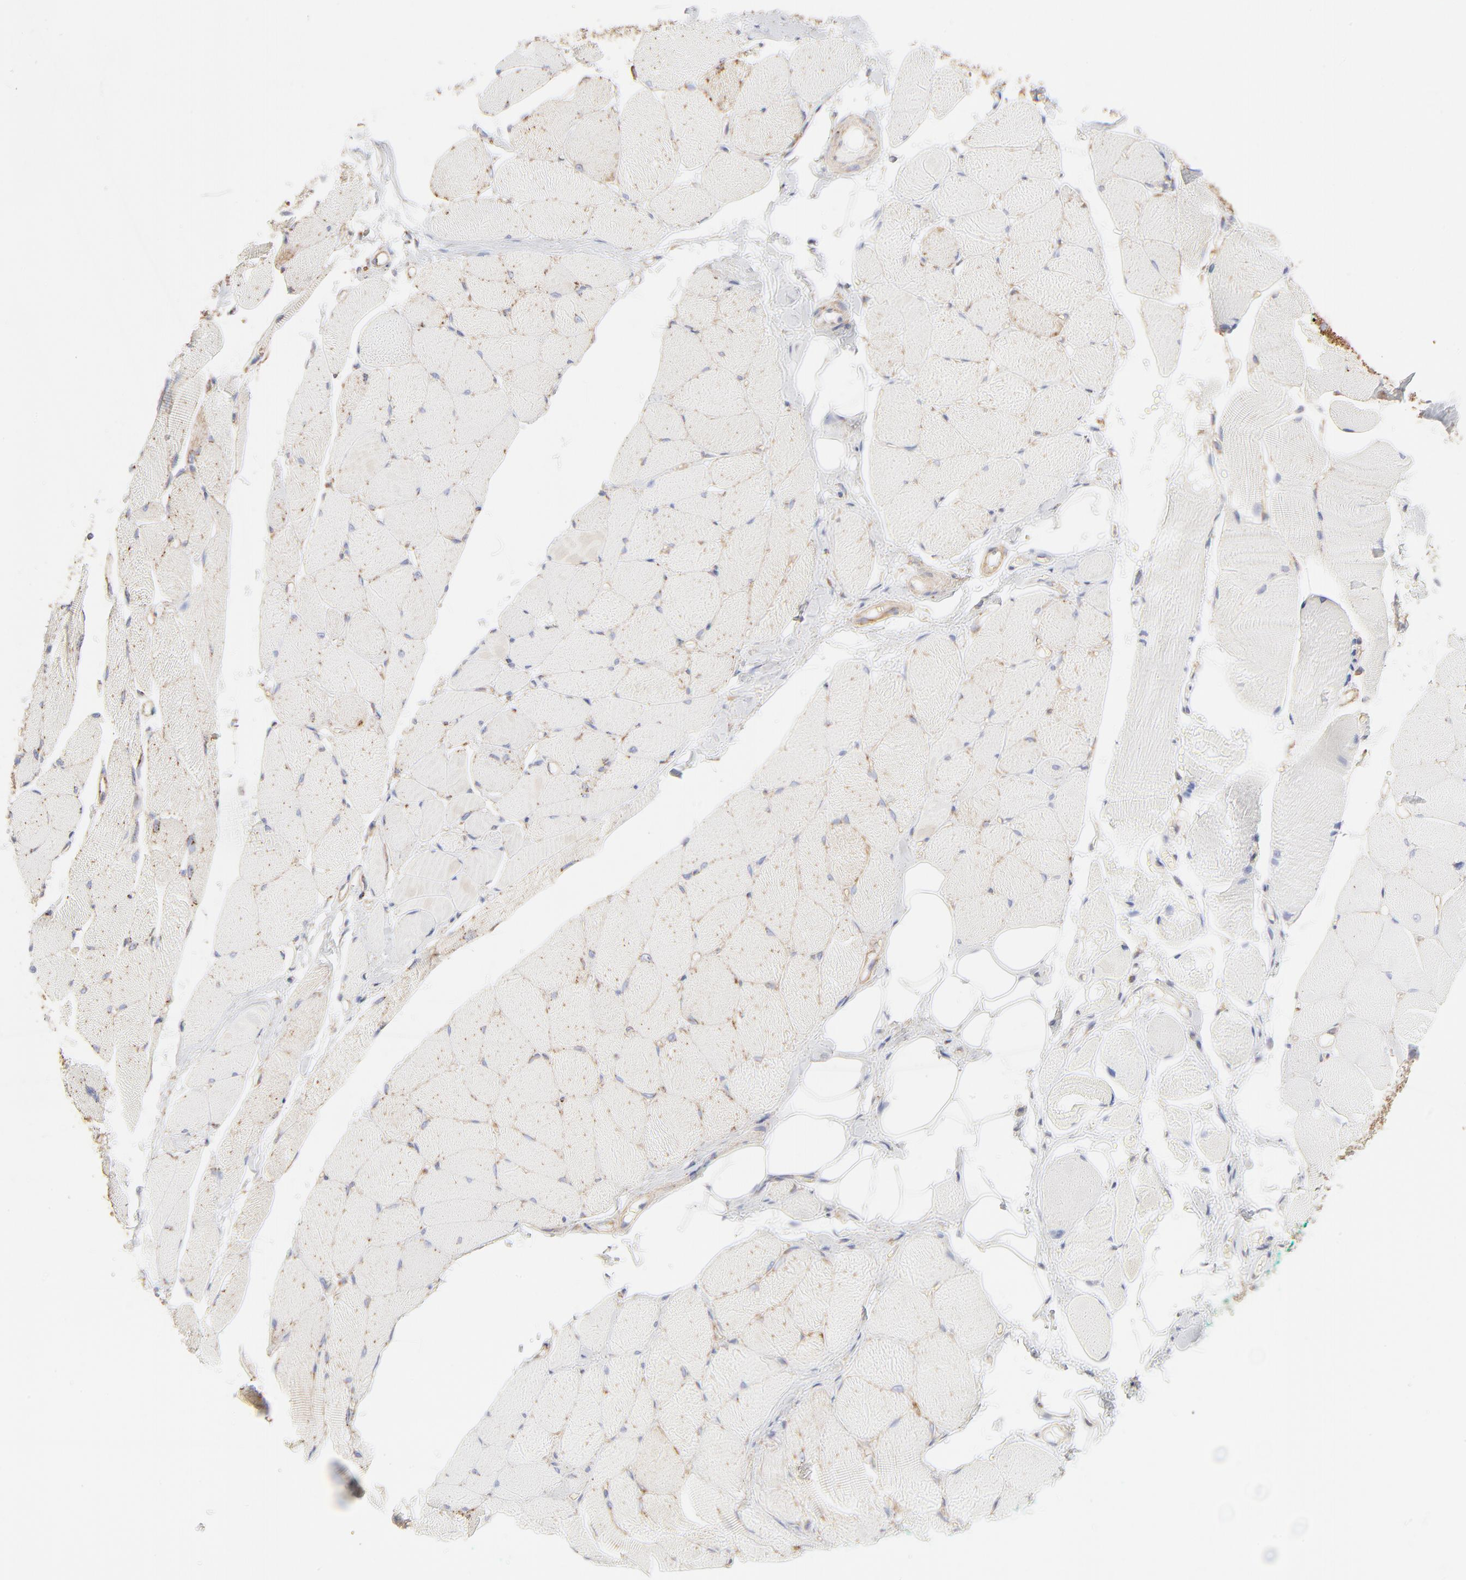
{"staining": {"intensity": "weak", "quantity": "25%-75%", "location": "cytoplasmic/membranous"}, "tissue": "skeletal muscle", "cell_type": "Myocytes", "image_type": "normal", "snomed": [{"axis": "morphology", "description": "Normal tissue, NOS"}, {"axis": "topography", "description": "Skeletal muscle"}, {"axis": "topography", "description": "Peripheral nerve tissue"}], "caption": "Brown immunohistochemical staining in normal human skeletal muscle shows weak cytoplasmic/membranous positivity in approximately 25%-75% of myocytes. (DAB (3,3'-diaminobenzidine) IHC, brown staining for protein, blue staining for nuclei).", "gene": "CLTB", "patient": {"sex": "female", "age": 84}}